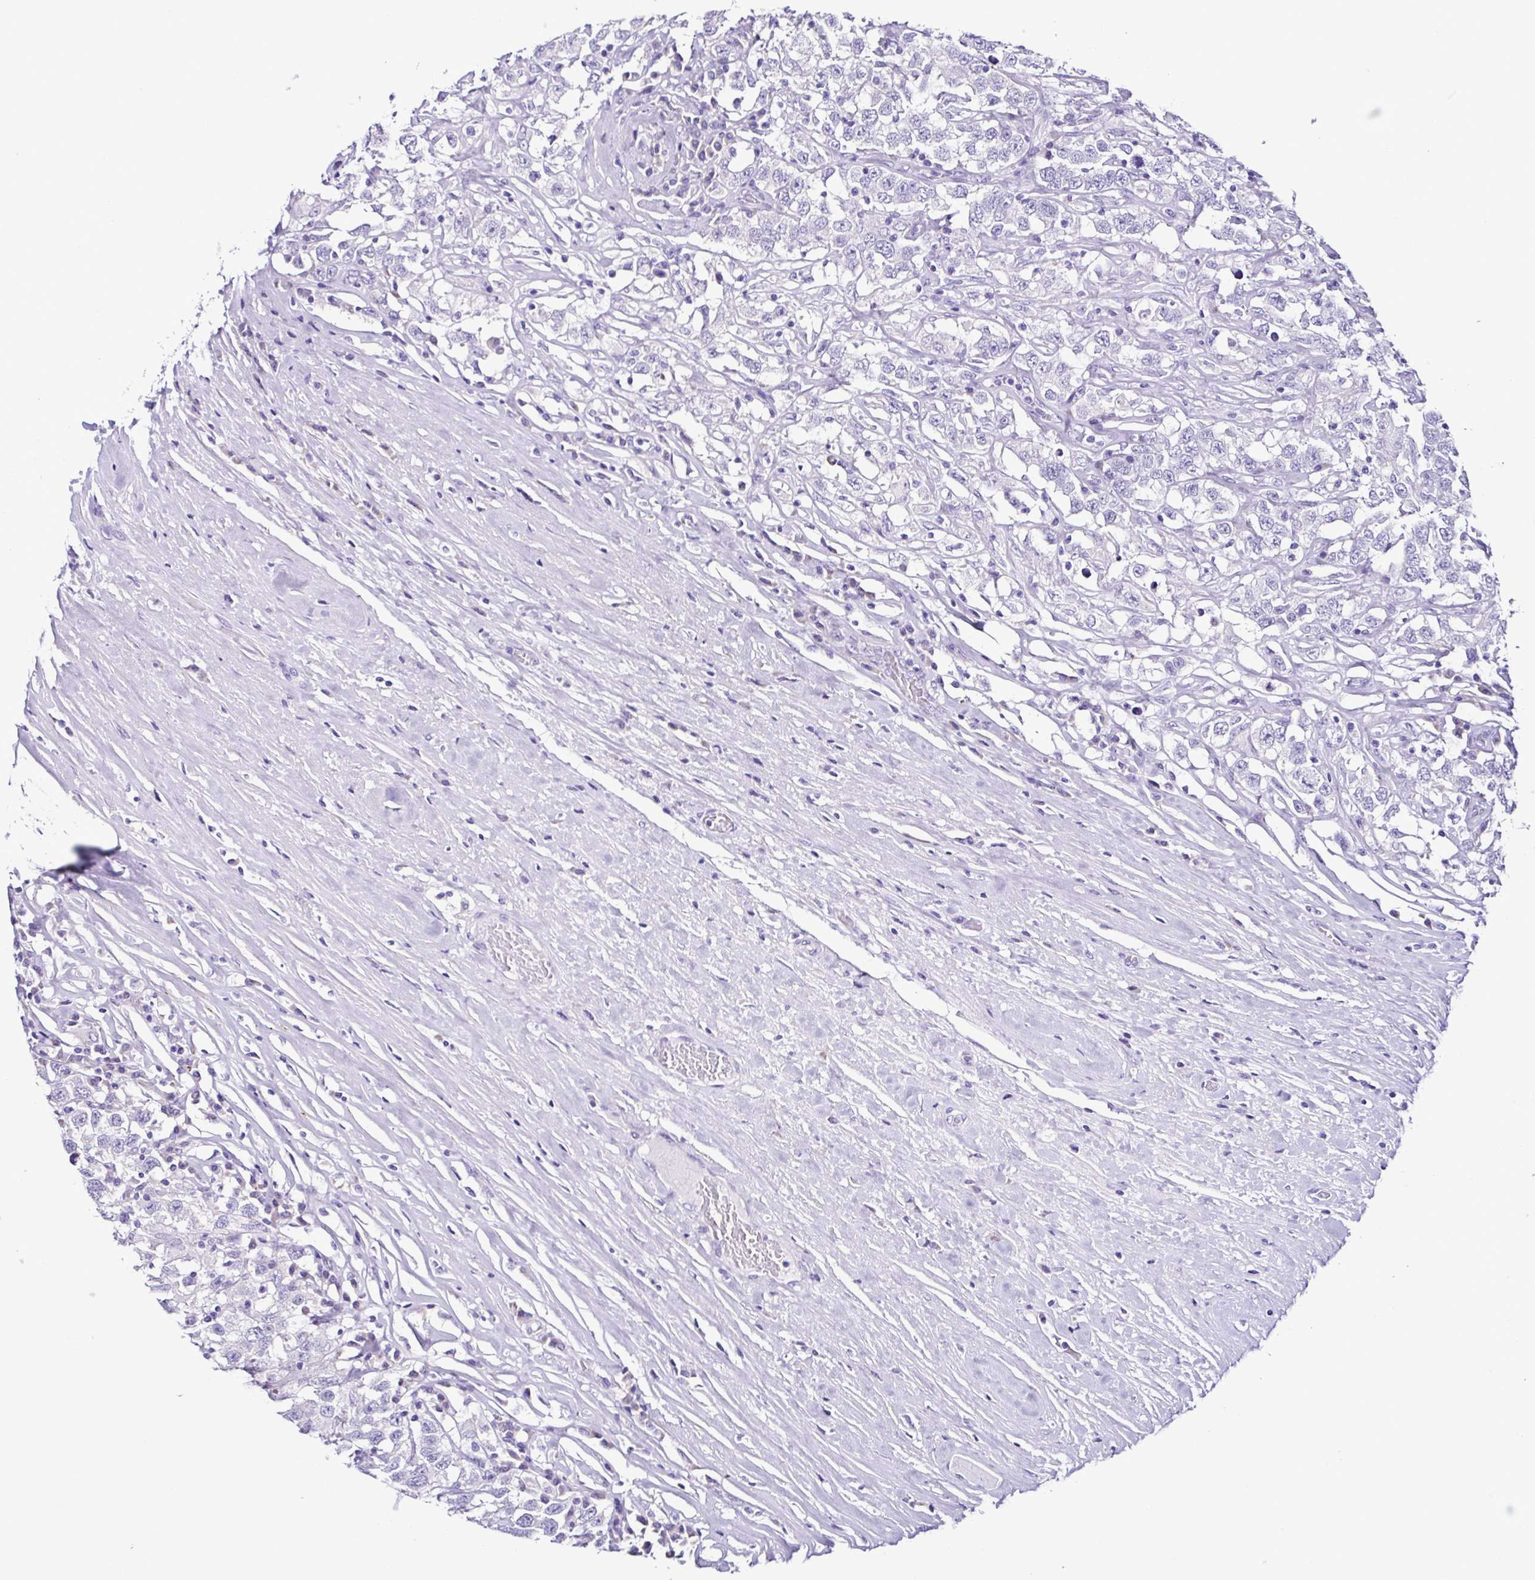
{"staining": {"intensity": "negative", "quantity": "none", "location": "none"}, "tissue": "testis cancer", "cell_type": "Tumor cells", "image_type": "cancer", "snomed": [{"axis": "morphology", "description": "Seminoma, NOS"}, {"axis": "topography", "description": "Testis"}], "caption": "The IHC micrograph has no significant positivity in tumor cells of testis cancer tissue.", "gene": "SRL", "patient": {"sex": "male", "age": 41}}